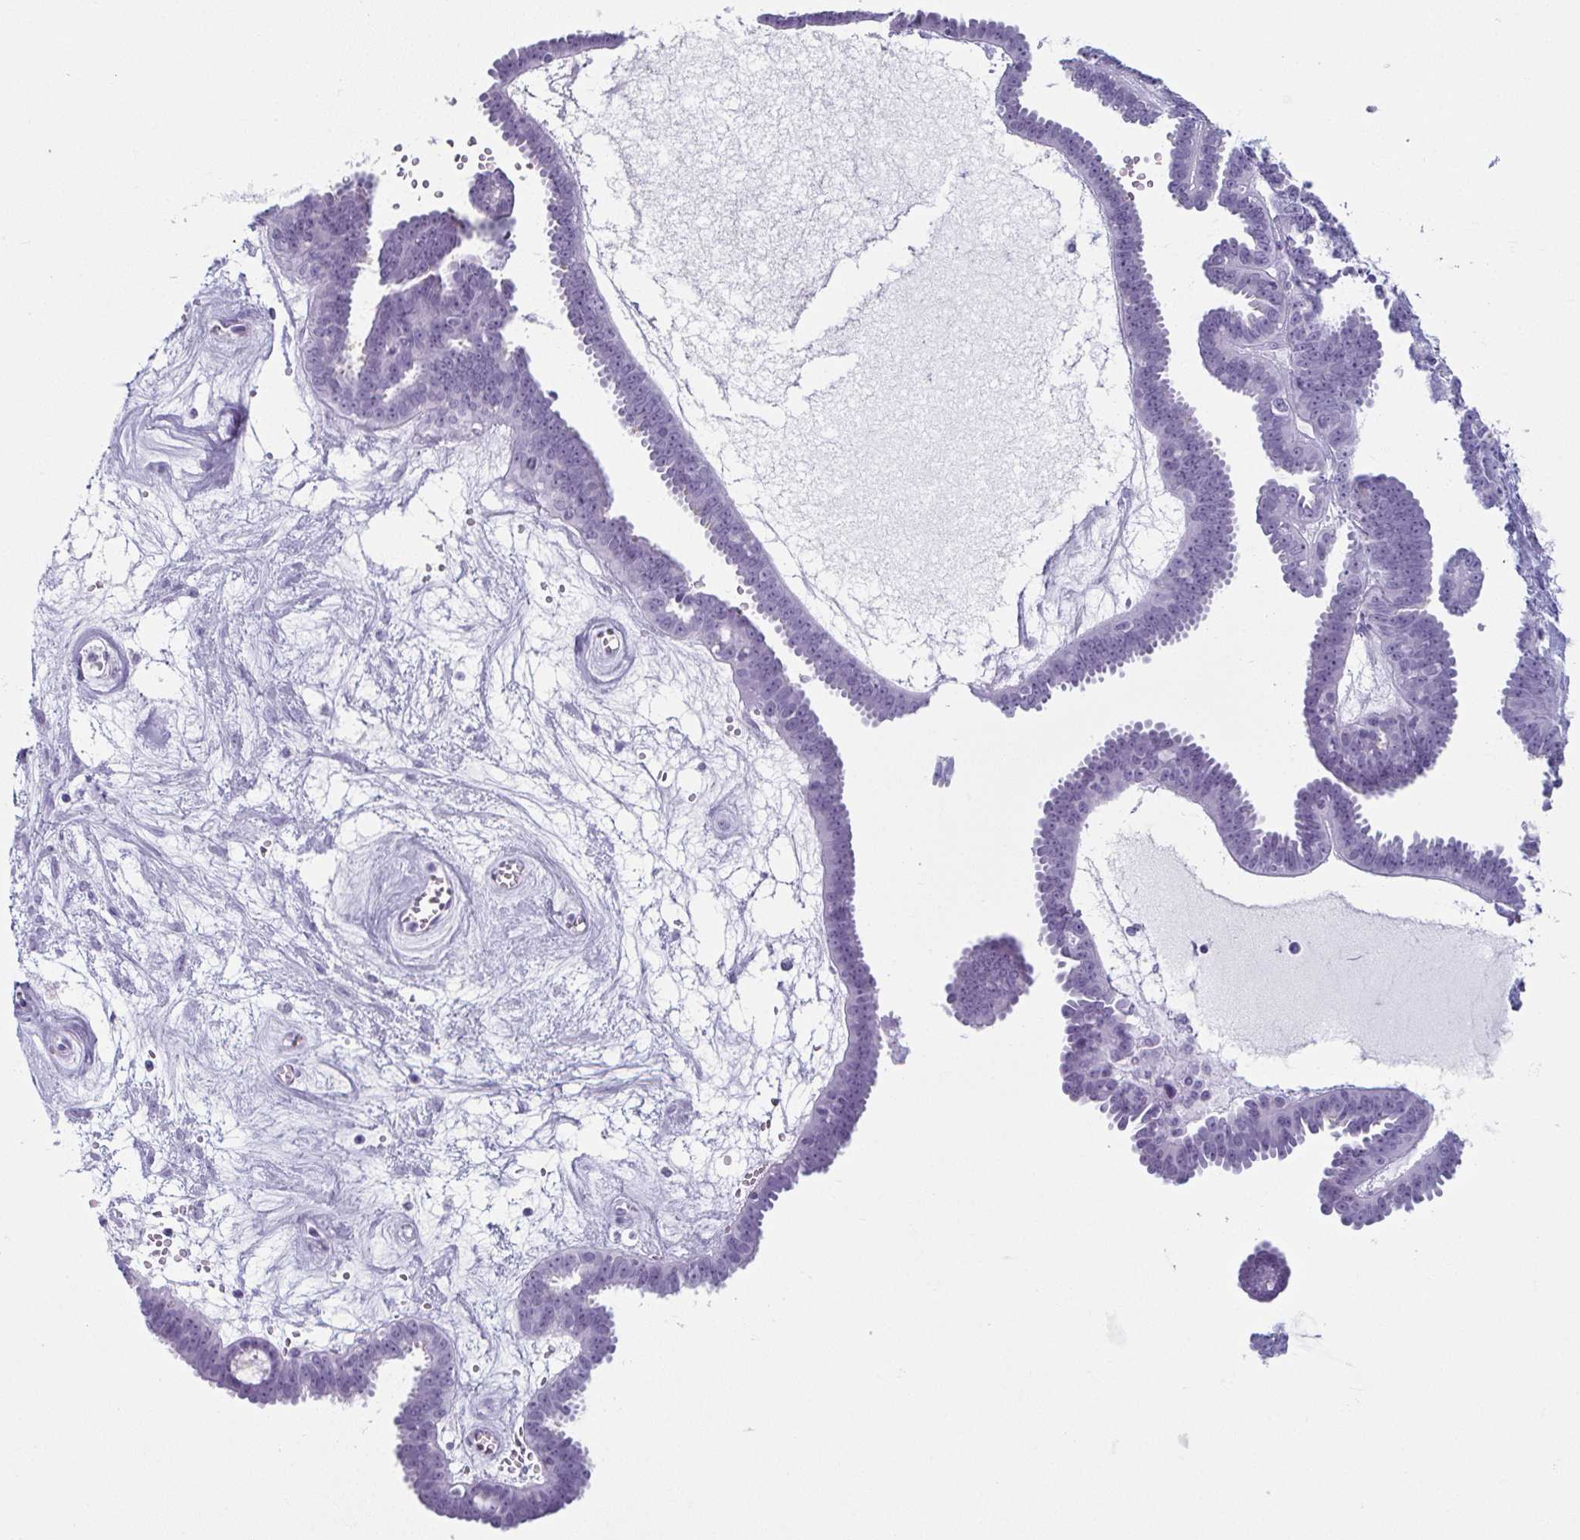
{"staining": {"intensity": "negative", "quantity": "none", "location": "none"}, "tissue": "ovarian cancer", "cell_type": "Tumor cells", "image_type": "cancer", "snomed": [{"axis": "morphology", "description": "Cystadenocarcinoma, serous, NOS"}, {"axis": "topography", "description": "Ovary"}], "caption": "Image shows no protein expression in tumor cells of ovarian cancer tissue.", "gene": "ENKUR", "patient": {"sex": "female", "age": 71}}